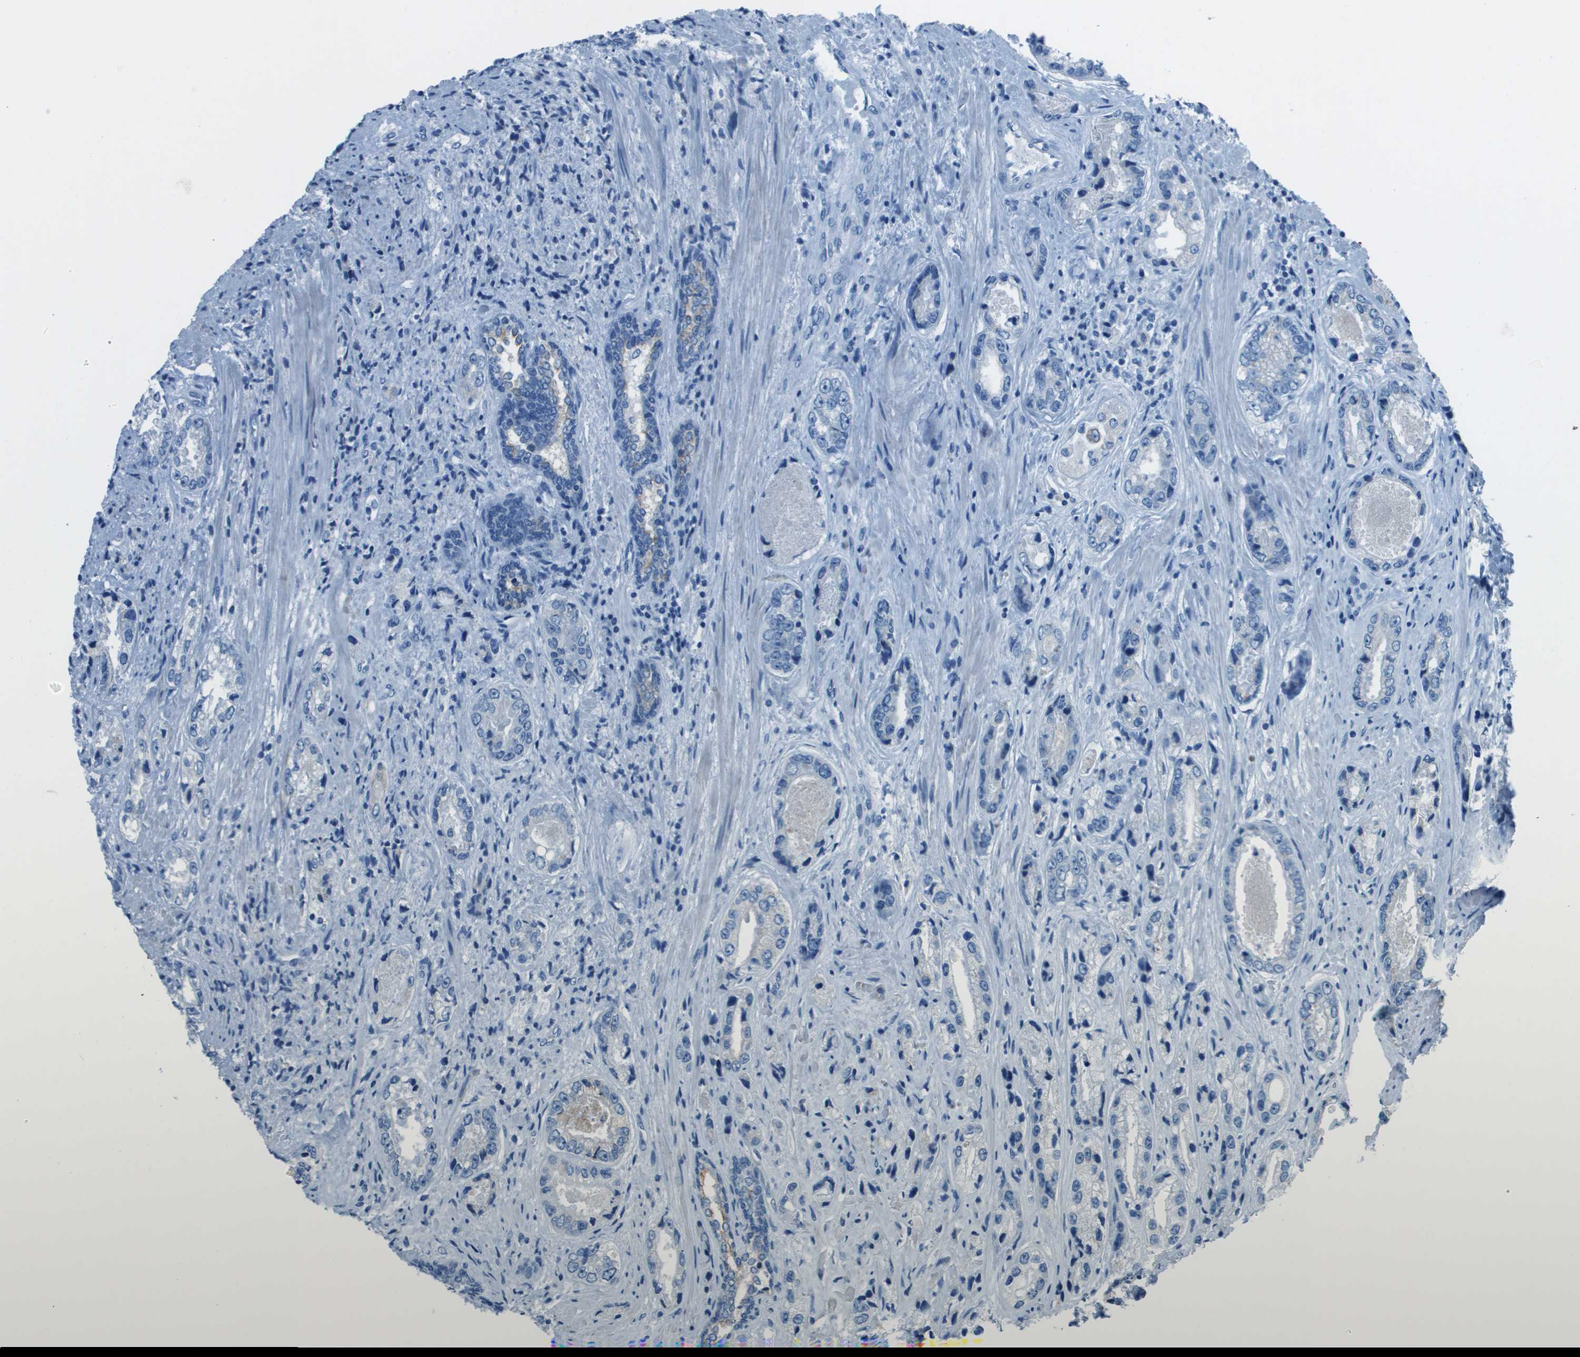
{"staining": {"intensity": "negative", "quantity": "none", "location": "none"}, "tissue": "prostate cancer", "cell_type": "Tumor cells", "image_type": "cancer", "snomed": [{"axis": "morphology", "description": "Adenocarcinoma, High grade"}, {"axis": "topography", "description": "Prostate"}], "caption": "Prostate high-grade adenocarcinoma was stained to show a protein in brown. There is no significant expression in tumor cells.", "gene": "SLC16A10", "patient": {"sex": "male", "age": 61}}